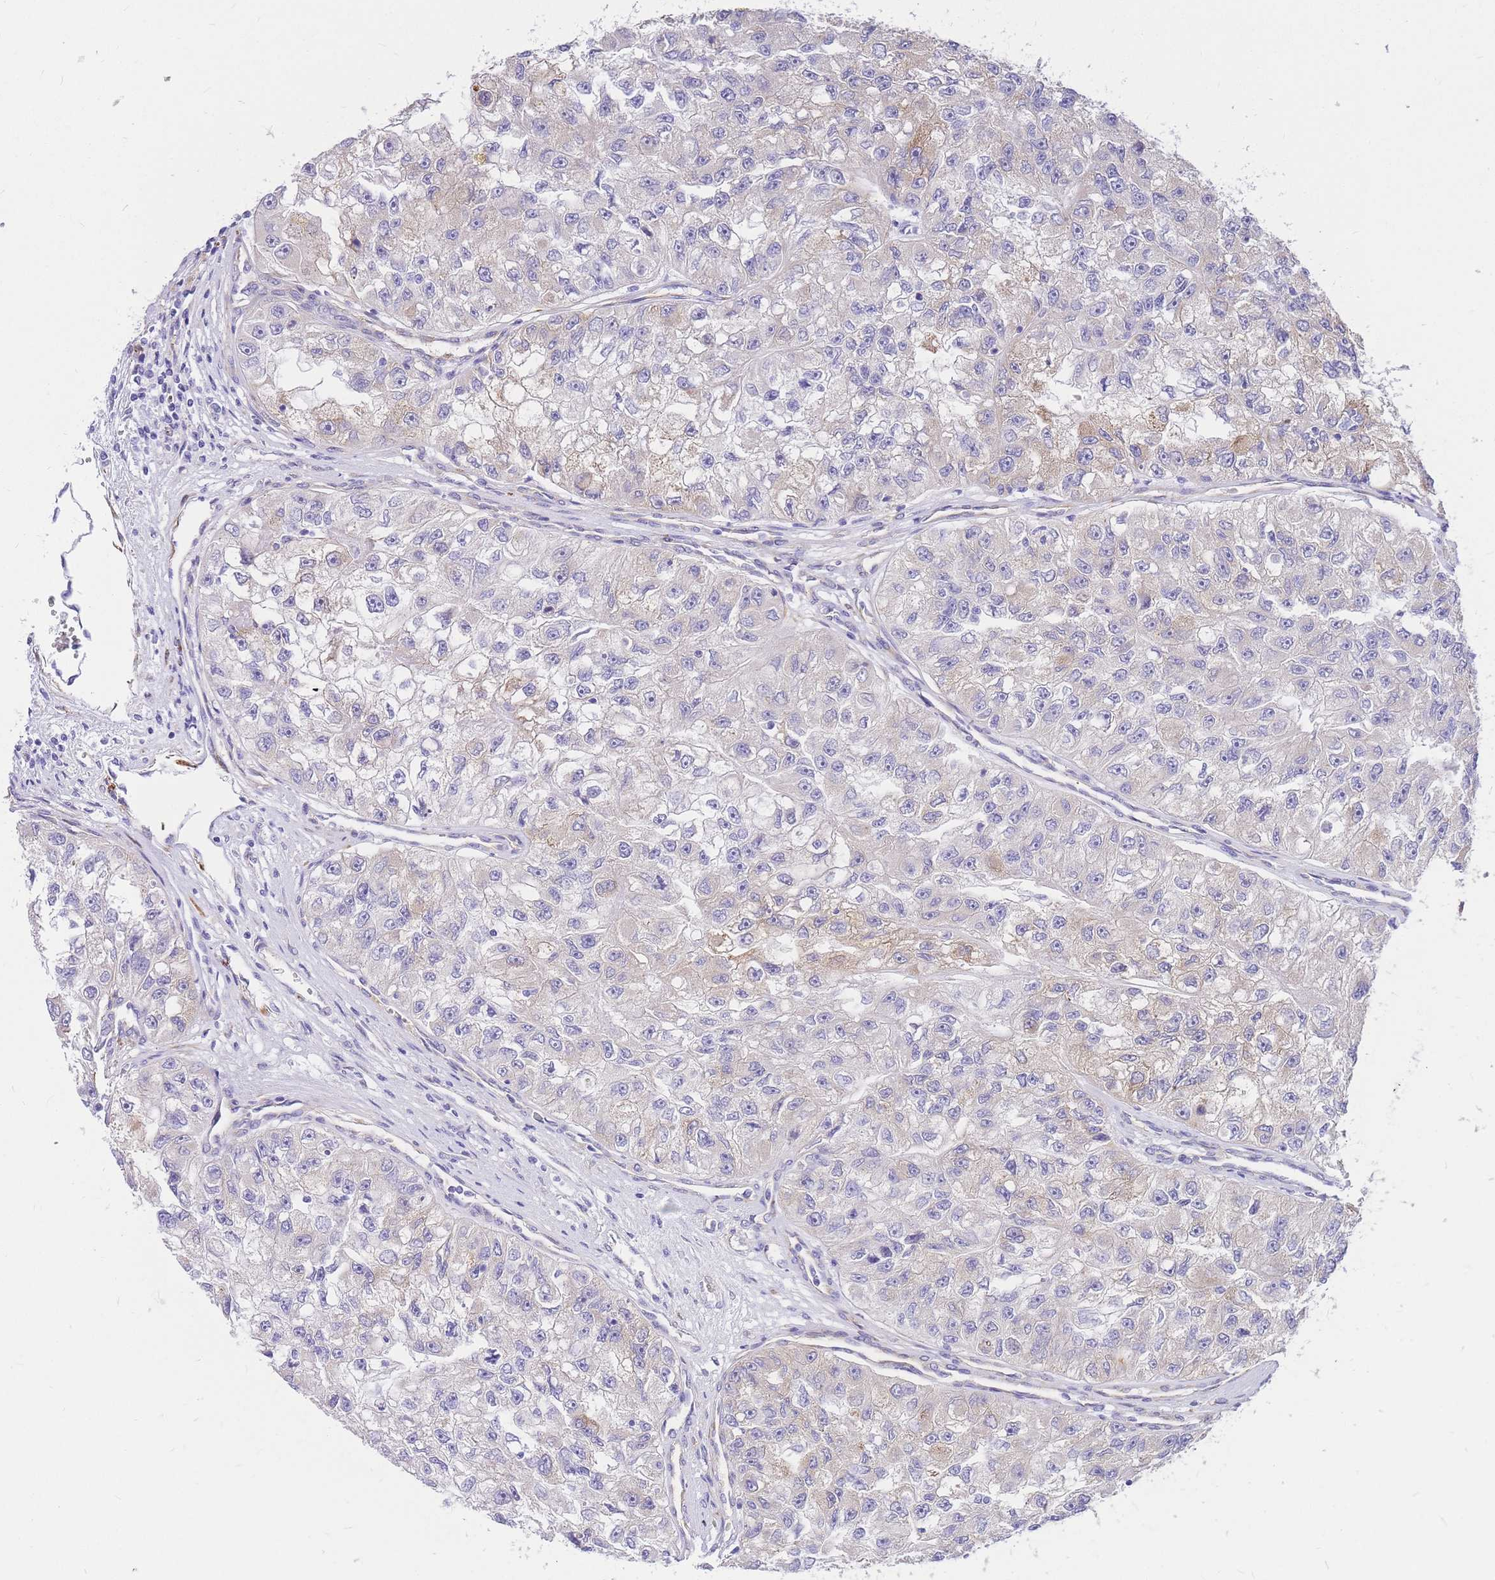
{"staining": {"intensity": "weak", "quantity": "<25%", "location": "cytoplasmic/membranous"}, "tissue": "renal cancer", "cell_type": "Tumor cells", "image_type": "cancer", "snomed": [{"axis": "morphology", "description": "Adenocarcinoma, NOS"}, {"axis": "topography", "description": "Kidney"}], "caption": "Tumor cells are negative for brown protein staining in renal adenocarcinoma.", "gene": "S100PBP", "patient": {"sex": "male", "age": 63}}